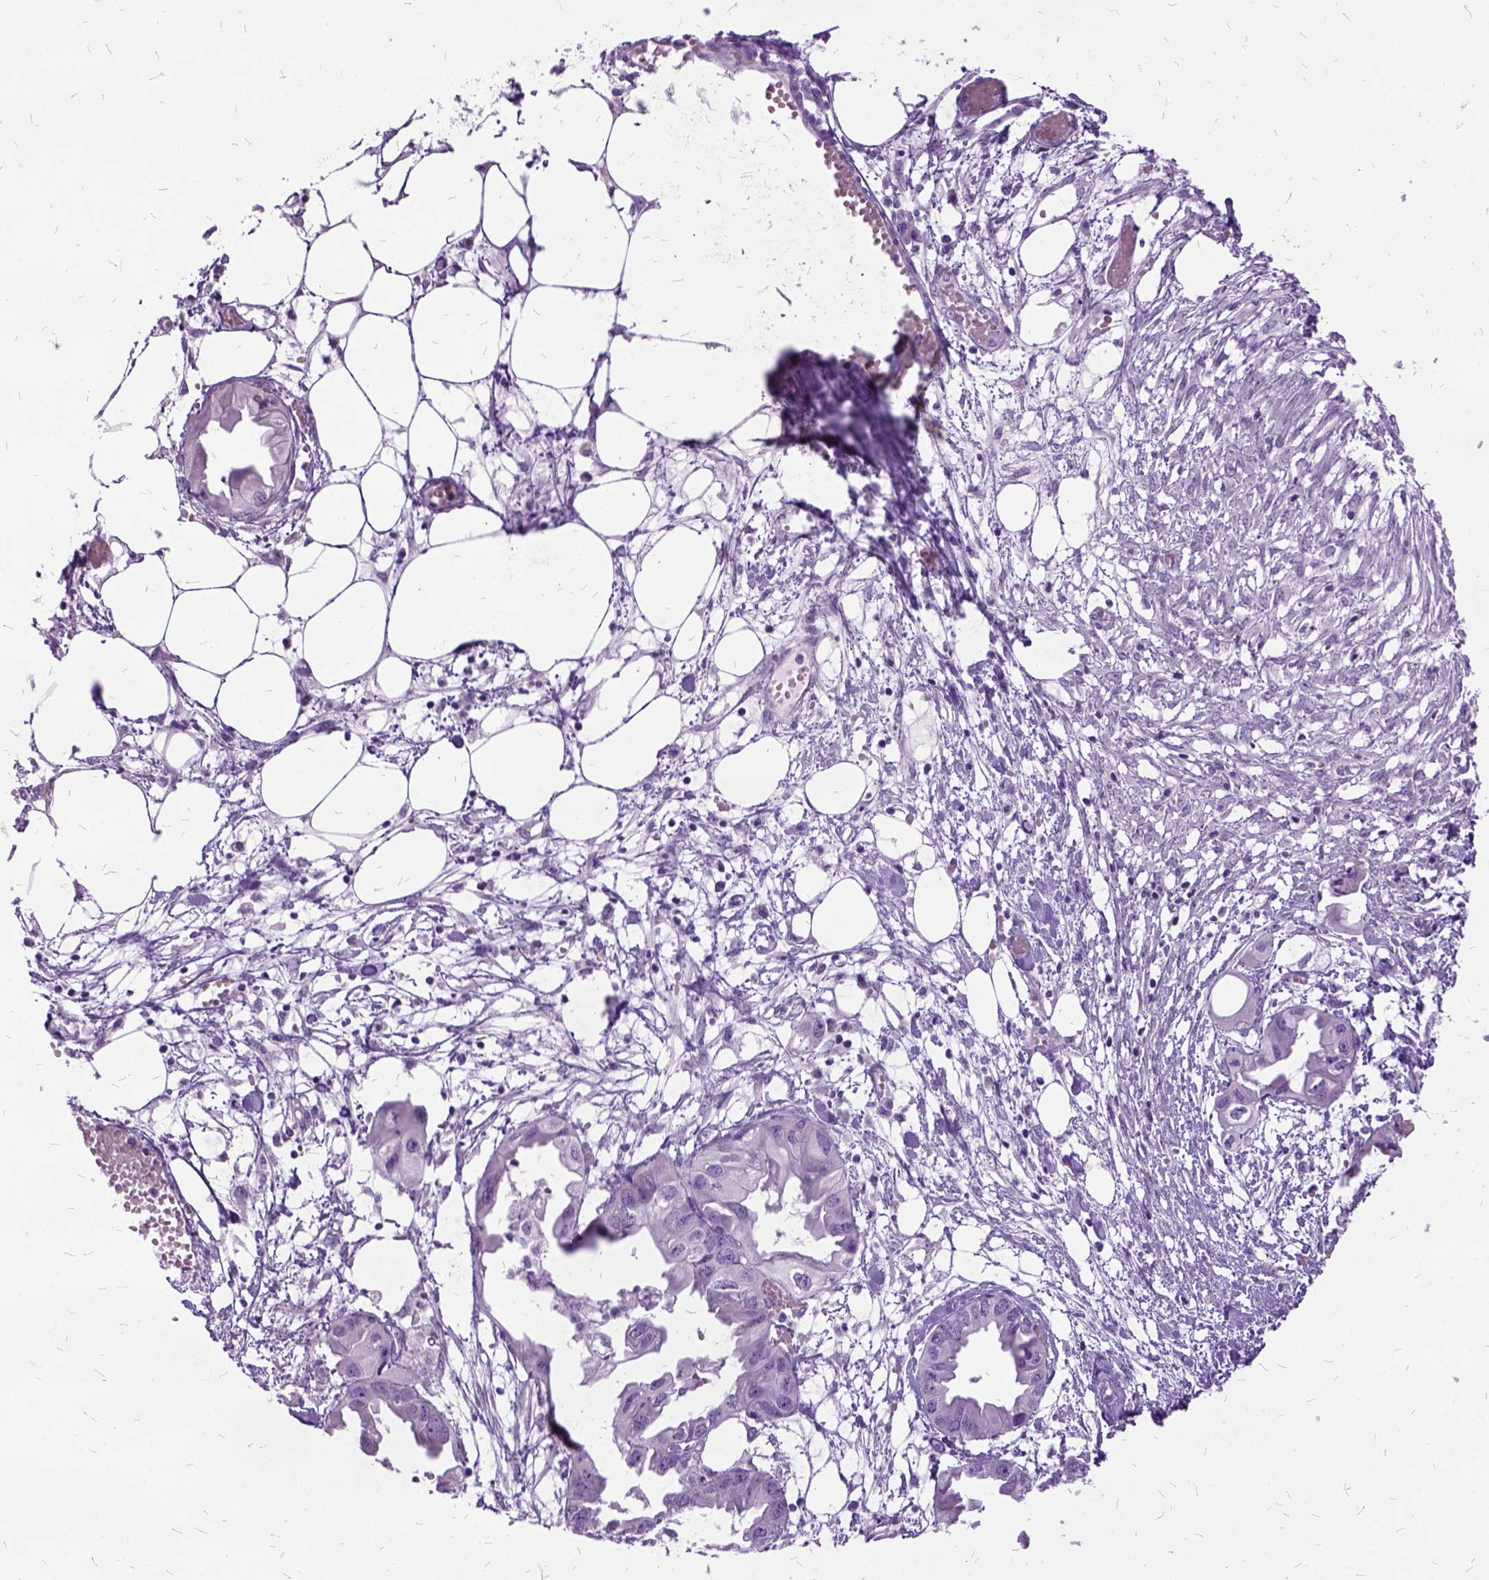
{"staining": {"intensity": "negative", "quantity": "none", "location": "none"}, "tissue": "endometrial cancer", "cell_type": "Tumor cells", "image_type": "cancer", "snomed": [{"axis": "morphology", "description": "Adenocarcinoma, NOS"}, {"axis": "morphology", "description": "Adenocarcinoma, metastatic, NOS"}, {"axis": "topography", "description": "Adipose tissue"}, {"axis": "topography", "description": "Endometrium"}], "caption": "Tumor cells show no significant positivity in endometrial metastatic adenocarcinoma. The staining is performed using DAB (3,3'-diaminobenzidine) brown chromogen with nuclei counter-stained in using hematoxylin.", "gene": "MME", "patient": {"sex": "female", "age": 67}}